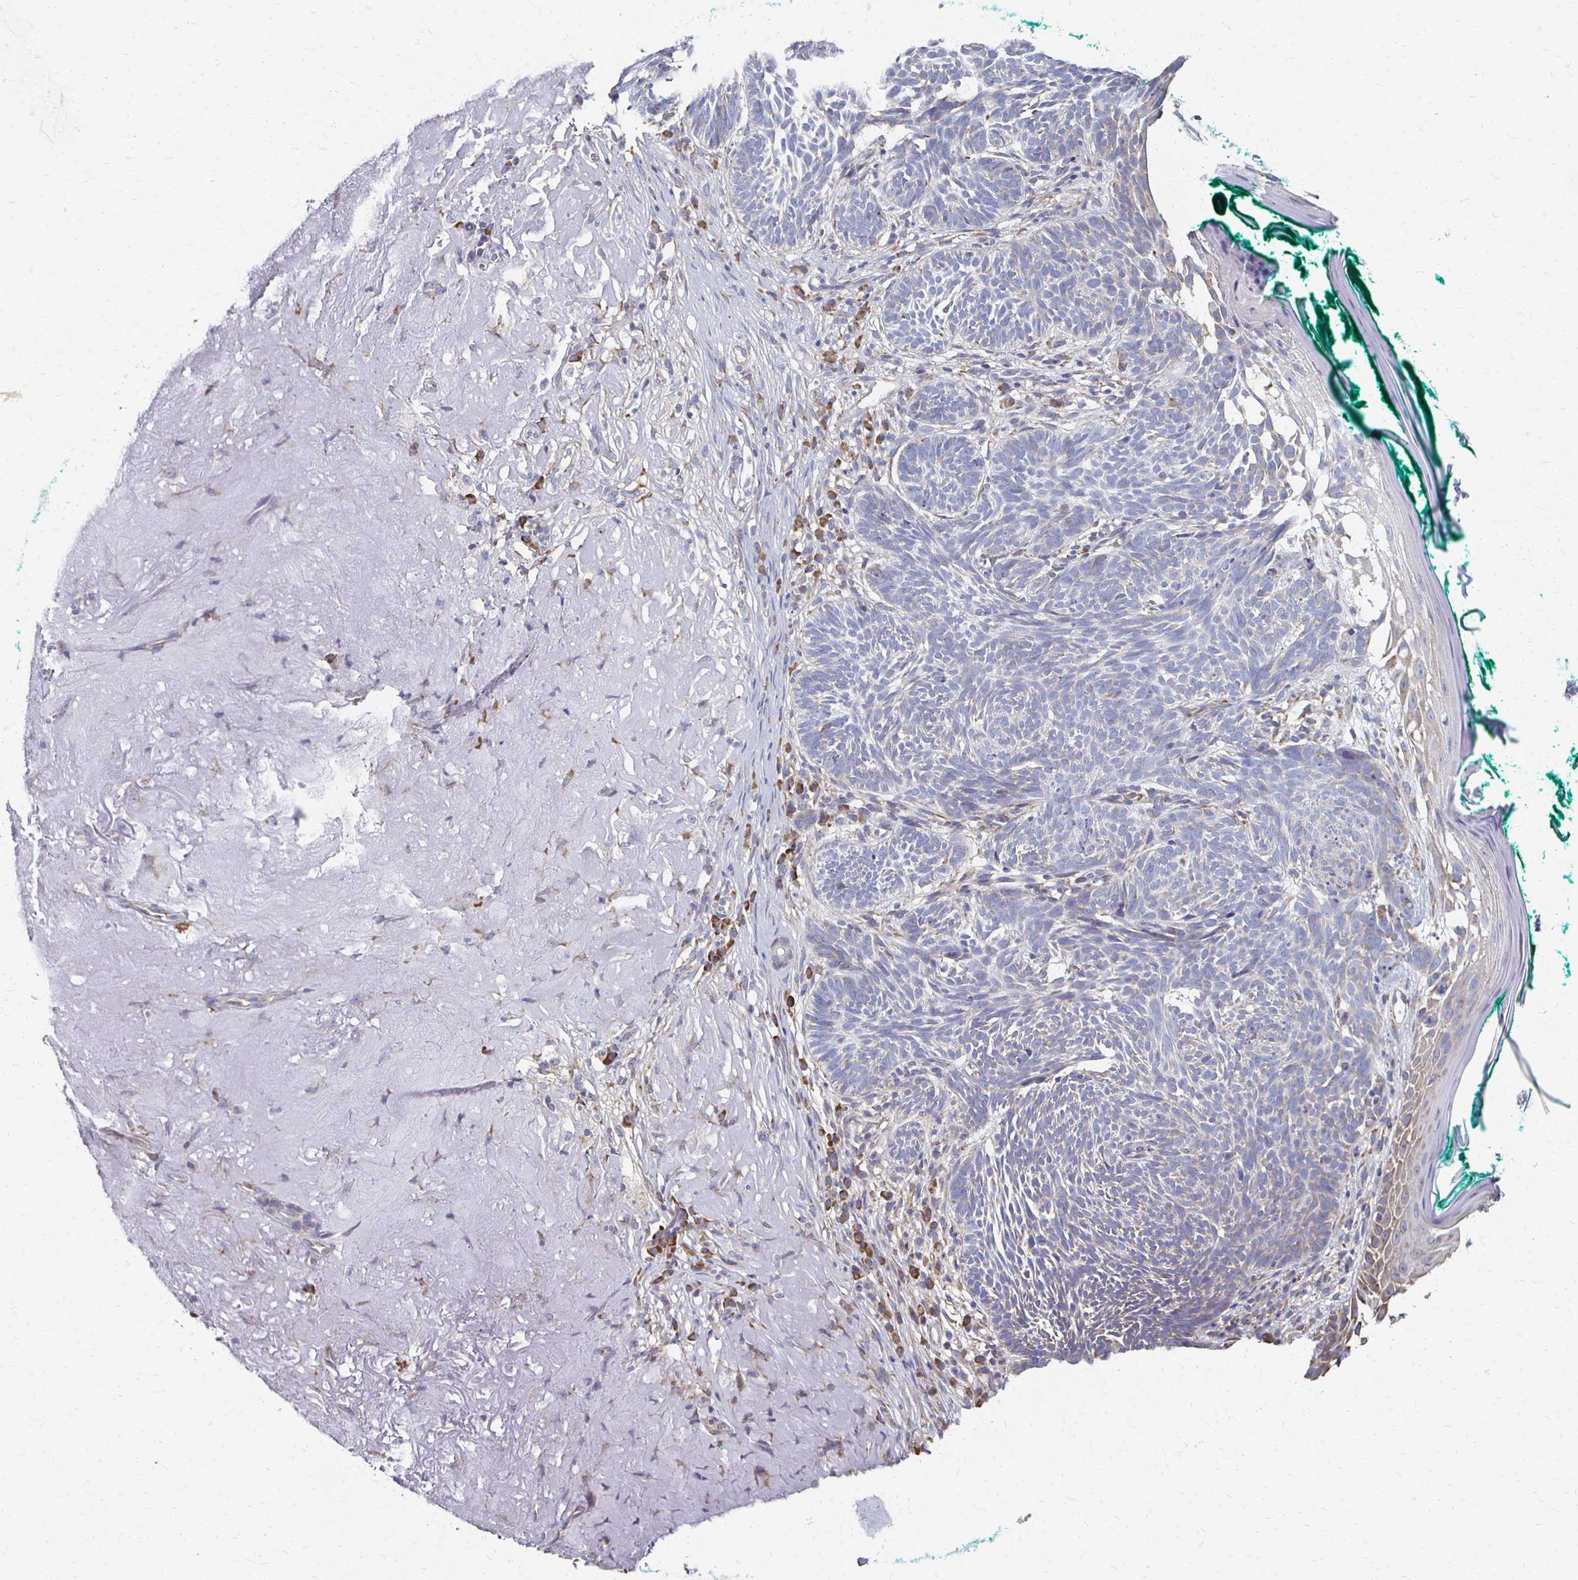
{"staining": {"intensity": "negative", "quantity": "none", "location": "none"}, "tissue": "skin cancer", "cell_type": "Tumor cells", "image_type": "cancer", "snomed": [{"axis": "morphology", "description": "Basal cell carcinoma"}, {"axis": "topography", "description": "Skin"}, {"axis": "topography", "description": "Skin of face"}], "caption": "An image of human skin basal cell carcinoma is negative for staining in tumor cells. Brightfield microscopy of immunohistochemistry (IHC) stained with DAB (3,3'-diaminobenzidine) (brown) and hematoxylin (blue), captured at high magnification.", "gene": "ATP1A3", "patient": {"sex": "female", "age": 80}}